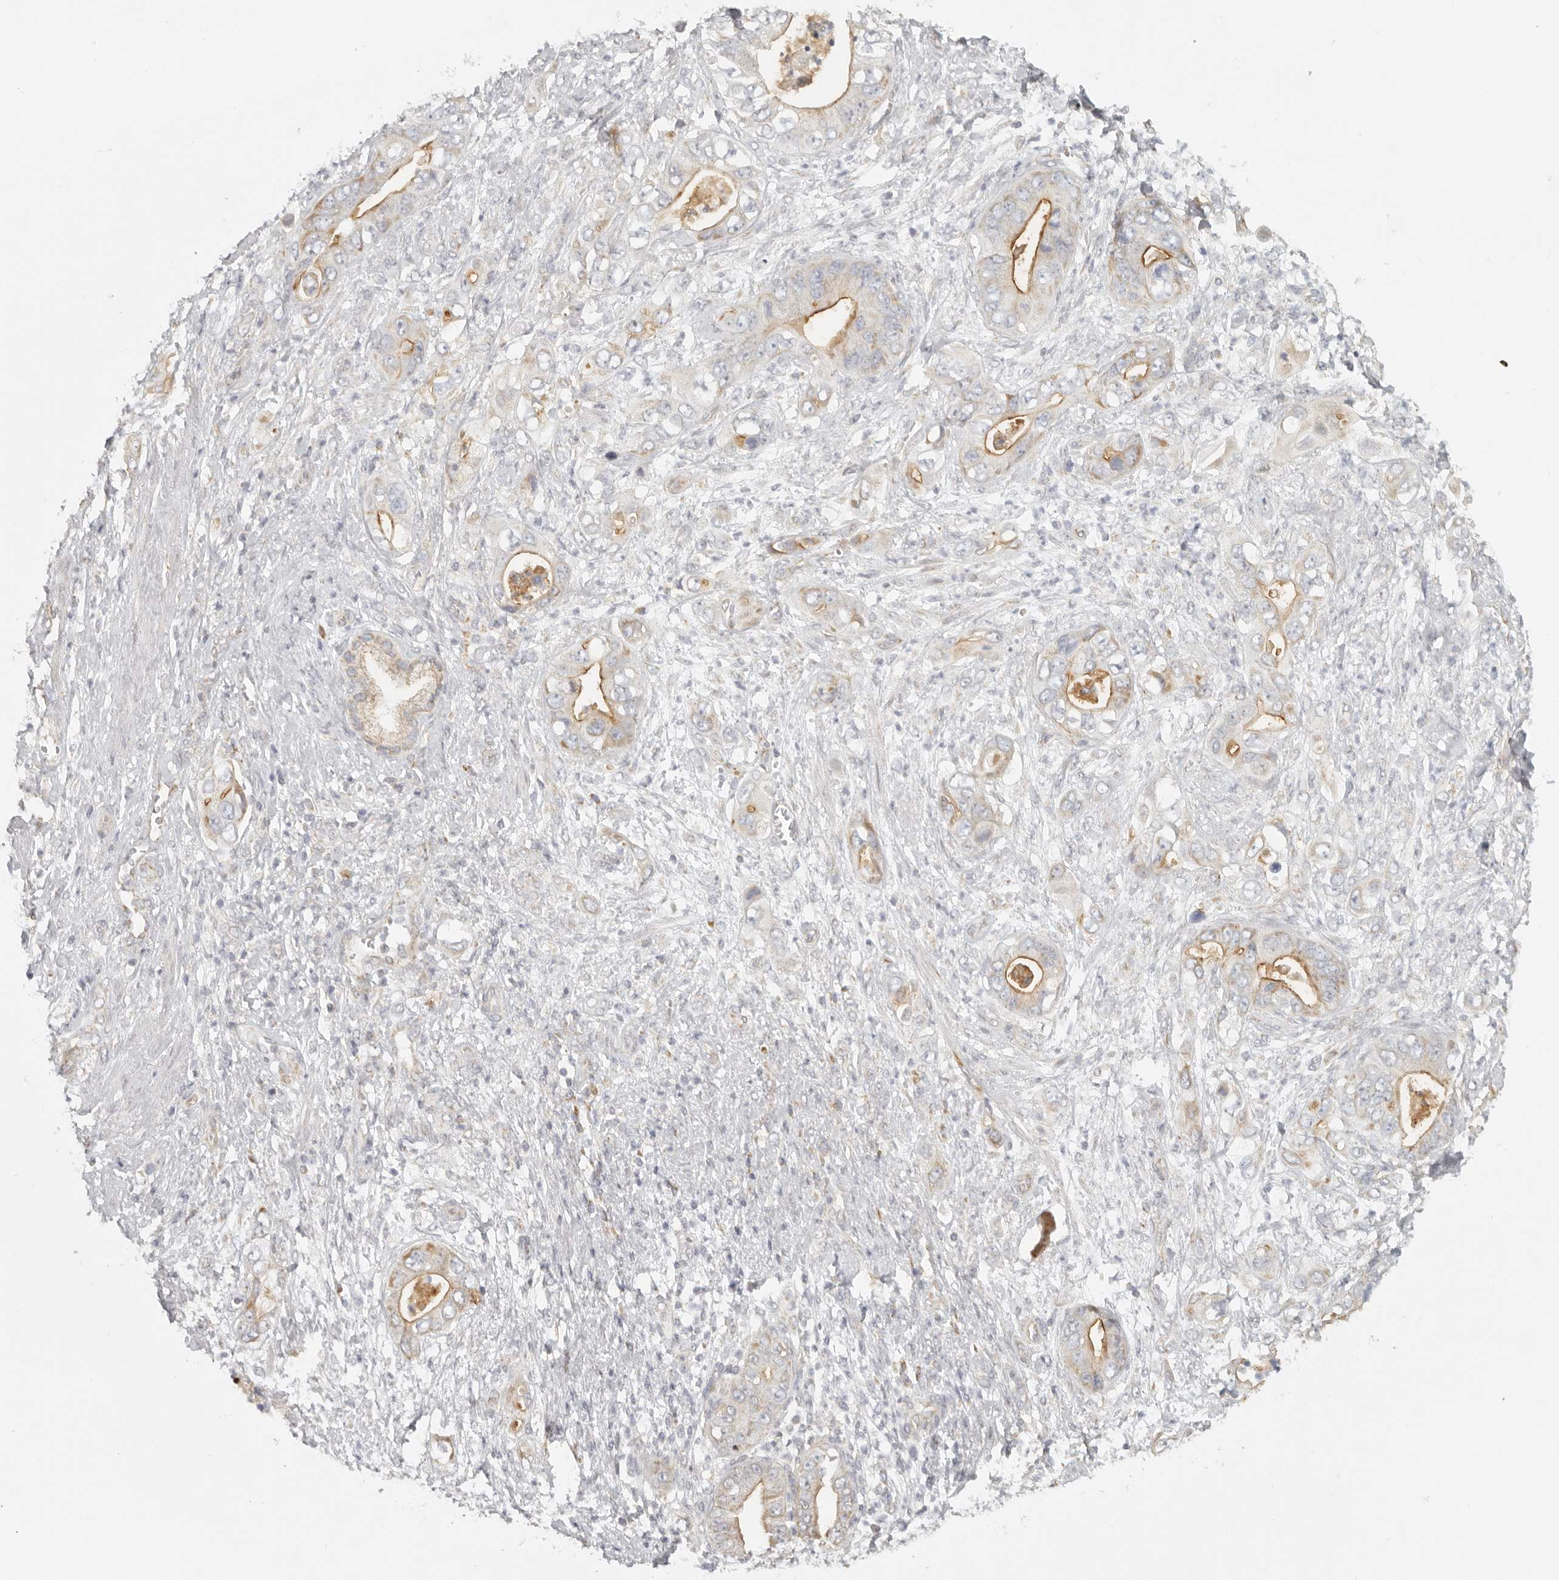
{"staining": {"intensity": "moderate", "quantity": "25%-75%", "location": "cytoplasmic/membranous"}, "tissue": "pancreatic cancer", "cell_type": "Tumor cells", "image_type": "cancer", "snomed": [{"axis": "morphology", "description": "Adenocarcinoma, NOS"}, {"axis": "topography", "description": "Pancreas"}], "caption": "The immunohistochemical stain highlights moderate cytoplasmic/membranous positivity in tumor cells of pancreatic adenocarcinoma tissue.", "gene": "KDF1", "patient": {"sex": "female", "age": 78}}